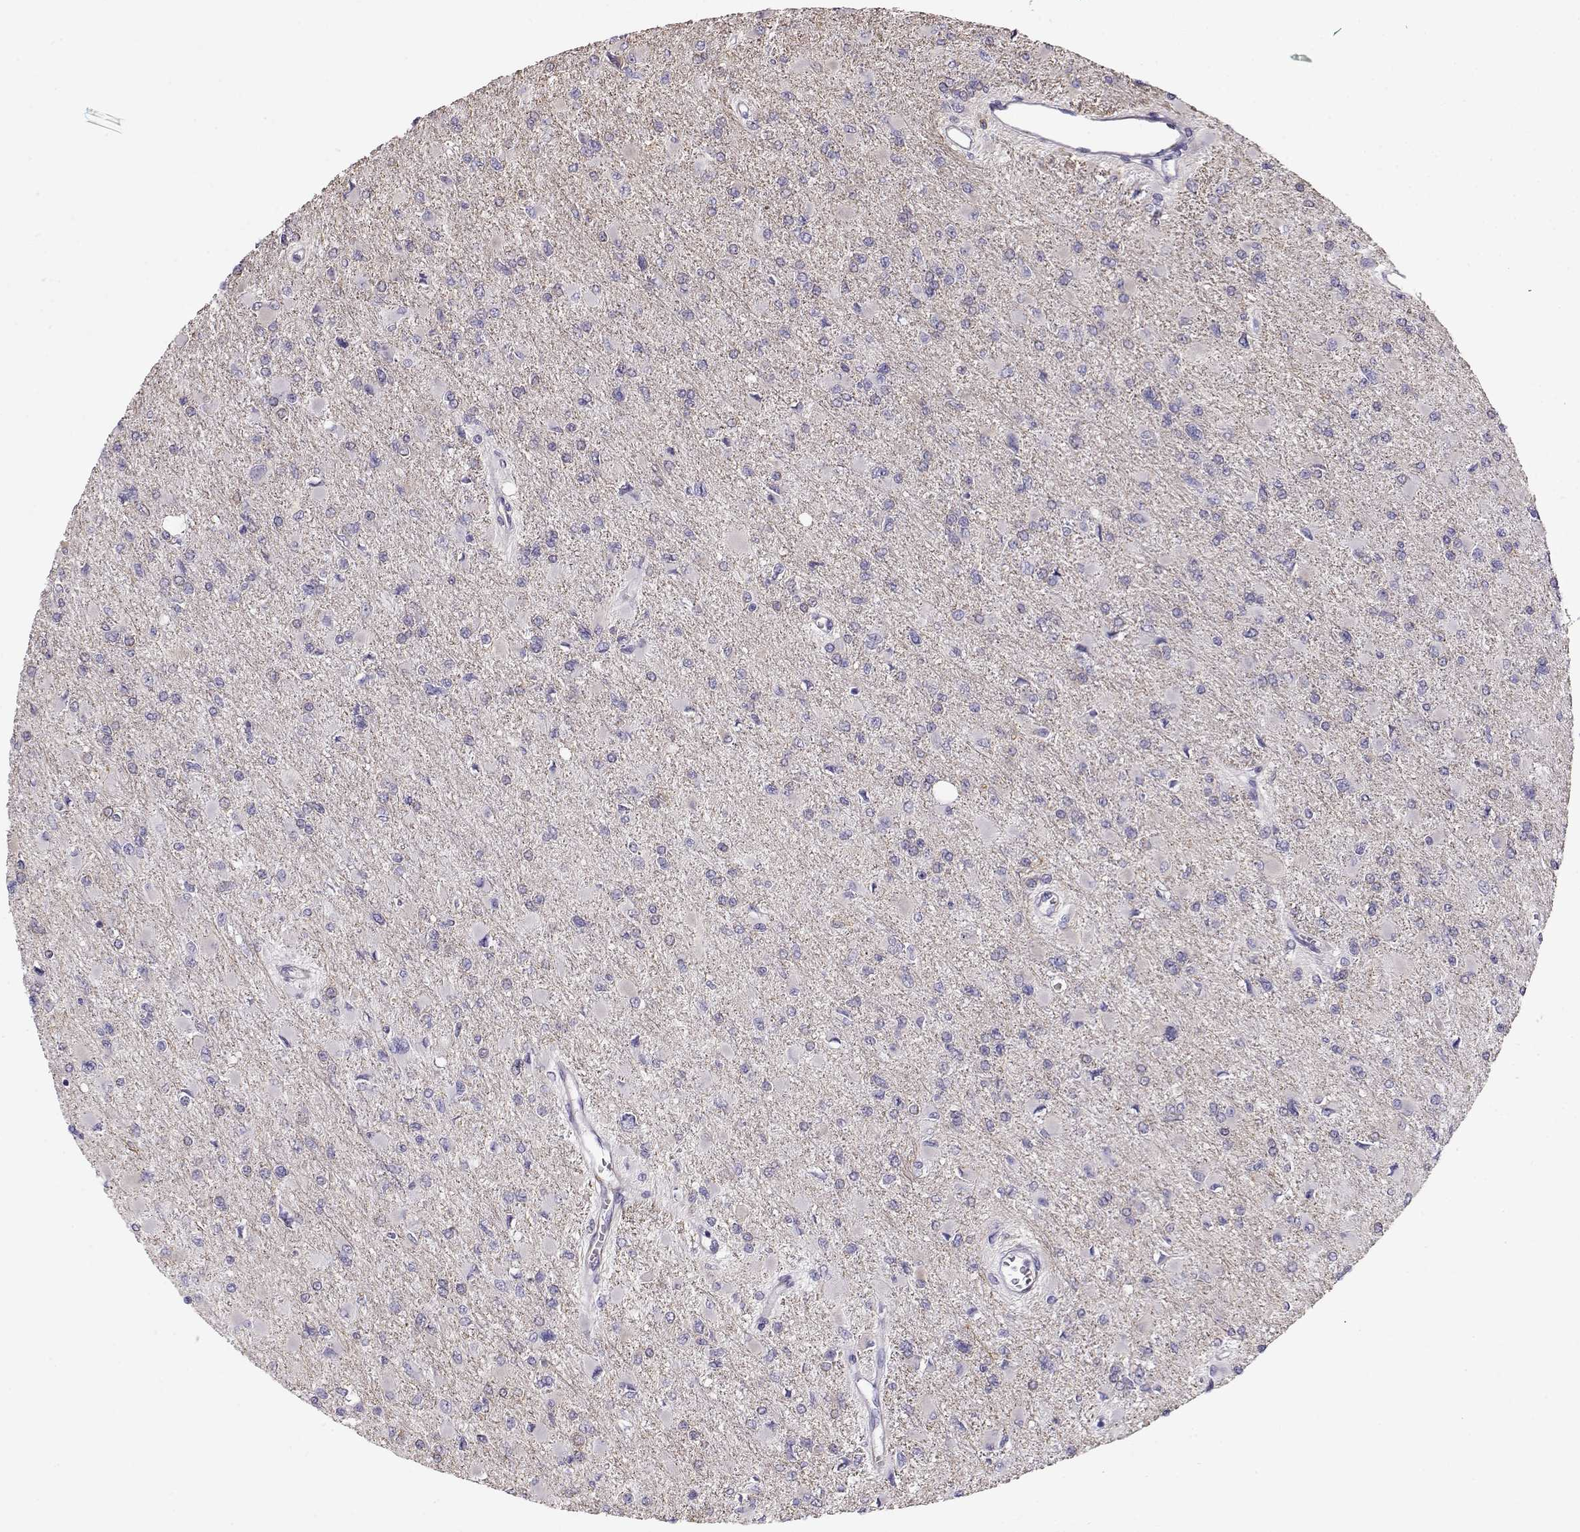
{"staining": {"intensity": "negative", "quantity": "none", "location": "none"}, "tissue": "glioma", "cell_type": "Tumor cells", "image_type": "cancer", "snomed": [{"axis": "morphology", "description": "Glioma, malignant, High grade"}, {"axis": "topography", "description": "Cerebral cortex"}], "caption": "This micrograph is of glioma stained with IHC to label a protein in brown with the nuclei are counter-stained blue. There is no staining in tumor cells.", "gene": "RBM44", "patient": {"sex": "female", "age": 36}}